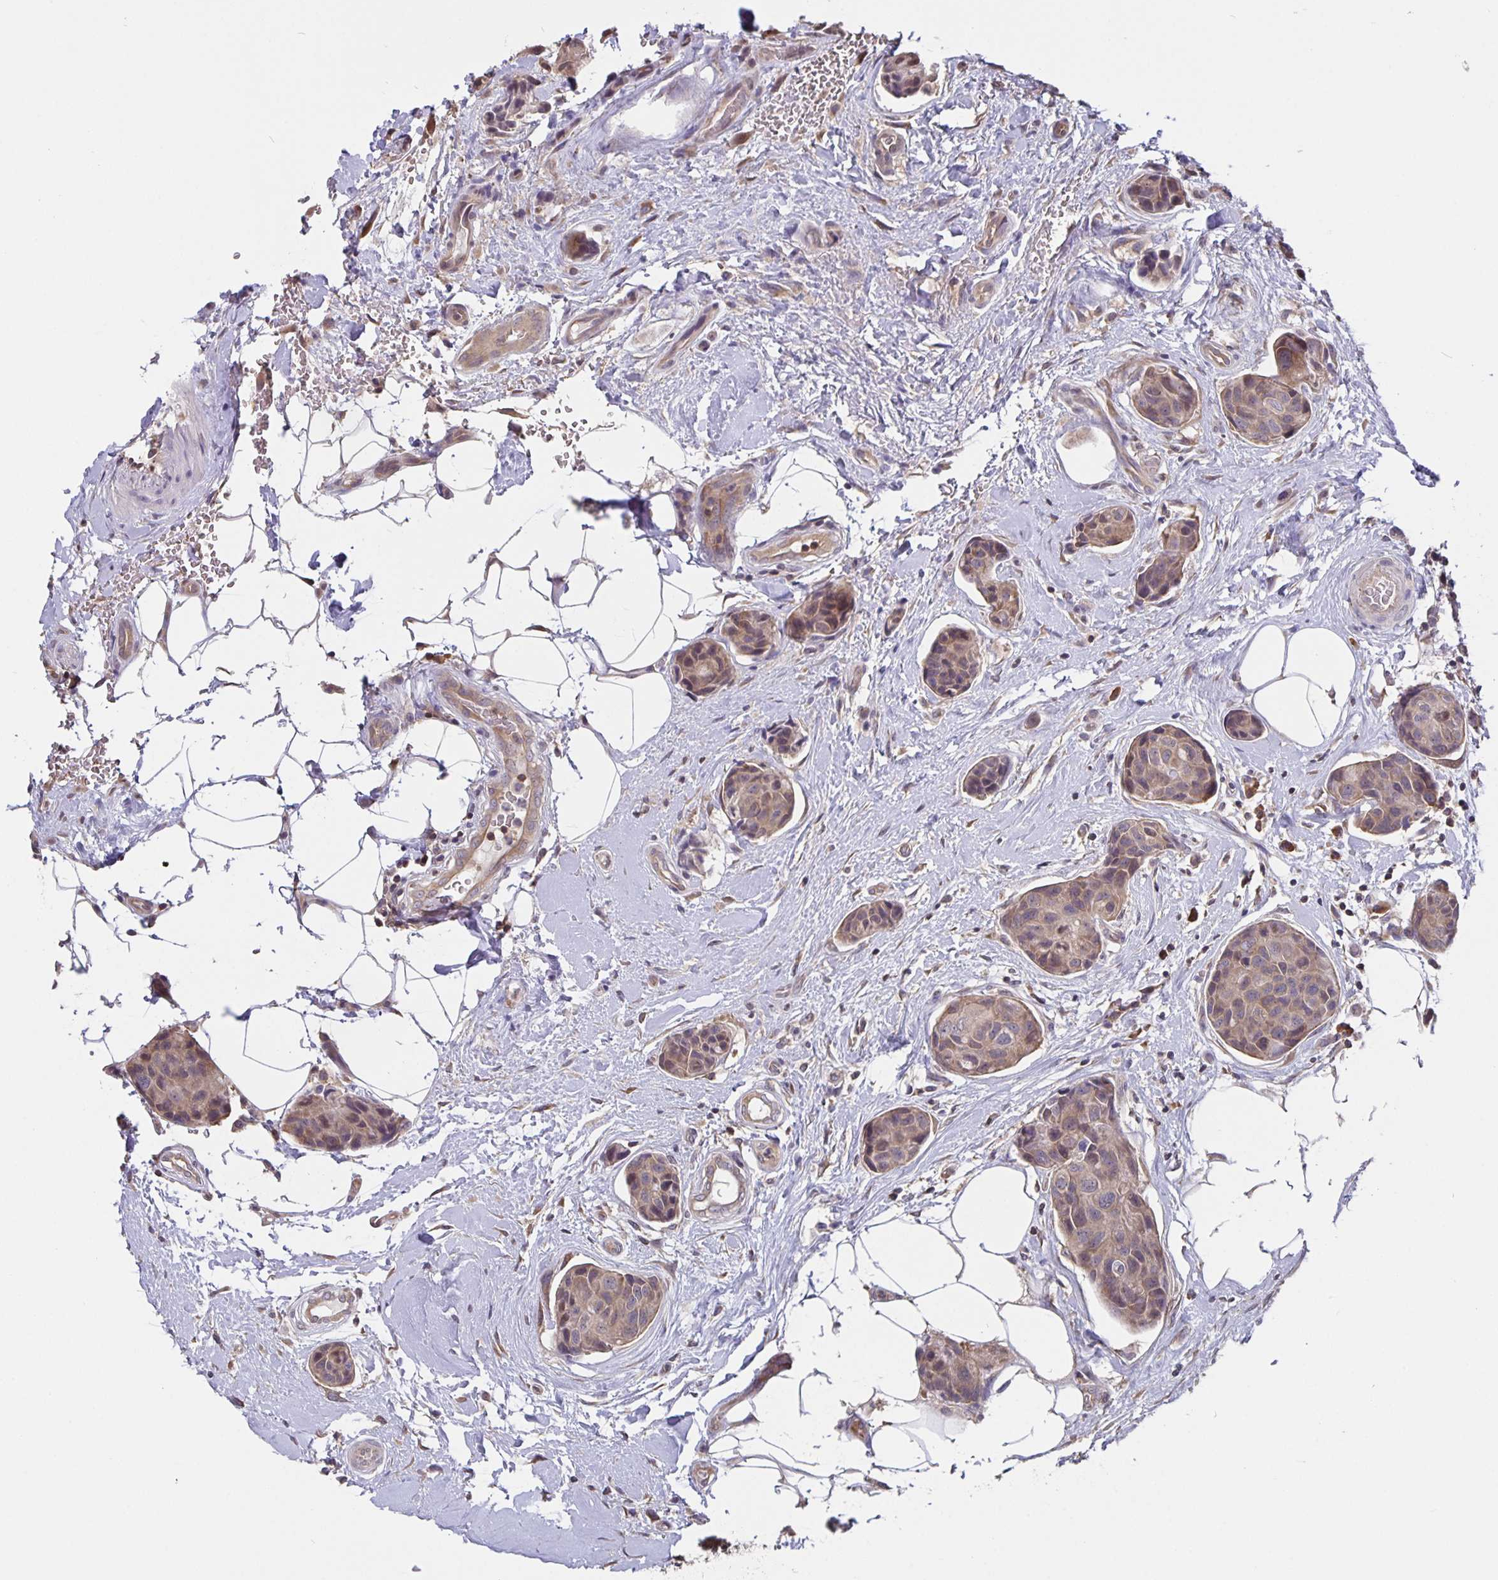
{"staining": {"intensity": "weak", "quantity": ">75%", "location": "cytoplasmic/membranous"}, "tissue": "breast cancer", "cell_type": "Tumor cells", "image_type": "cancer", "snomed": [{"axis": "morphology", "description": "Duct carcinoma"}, {"axis": "topography", "description": "Breast"}, {"axis": "topography", "description": "Lymph node"}], "caption": "An image of breast infiltrating ductal carcinoma stained for a protein shows weak cytoplasmic/membranous brown staining in tumor cells. (DAB = brown stain, brightfield microscopy at high magnification).", "gene": "FEM1C", "patient": {"sex": "female", "age": 80}}